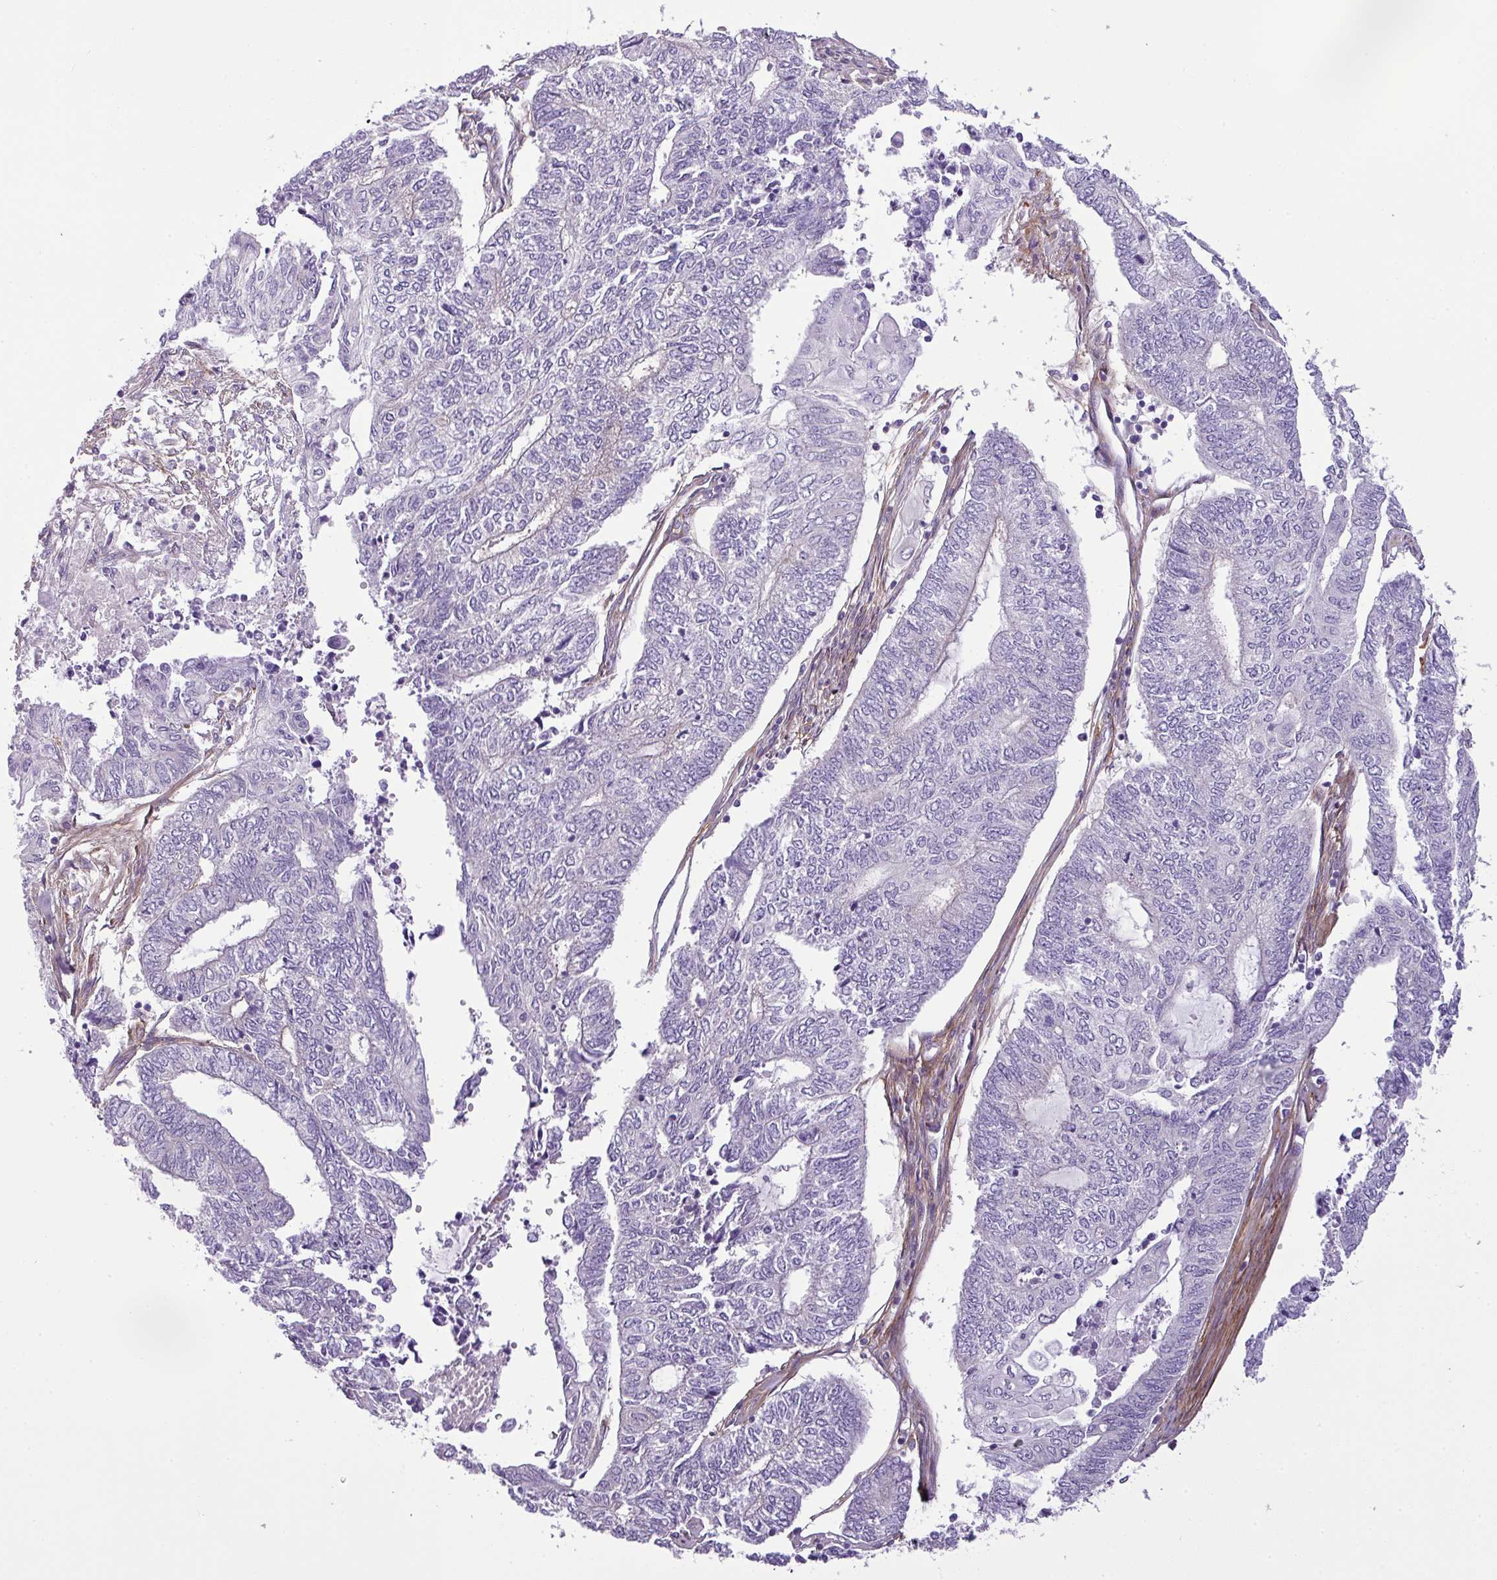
{"staining": {"intensity": "negative", "quantity": "none", "location": "none"}, "tissue": "endometrial cancer", "cell_type": "Tumor cells", "image_type": "cancer", "snomed": [{"axis": "morphology", "description": "Adenocarcinoma, NOS"}, {"axis": "topography", "description": "Uterus"}, {"axis": "topography", "description": "Endometrium"}], "caption": "This micrograph is of endometrial cancer (adenocarcinoma) stained with immunohistochemistry to label a protein in brown with the nuclei are counter-stained blue. There is no expression in tumor cells.", "gene": "PARD6G", "patient": {"sex": "female", "age": 70}}